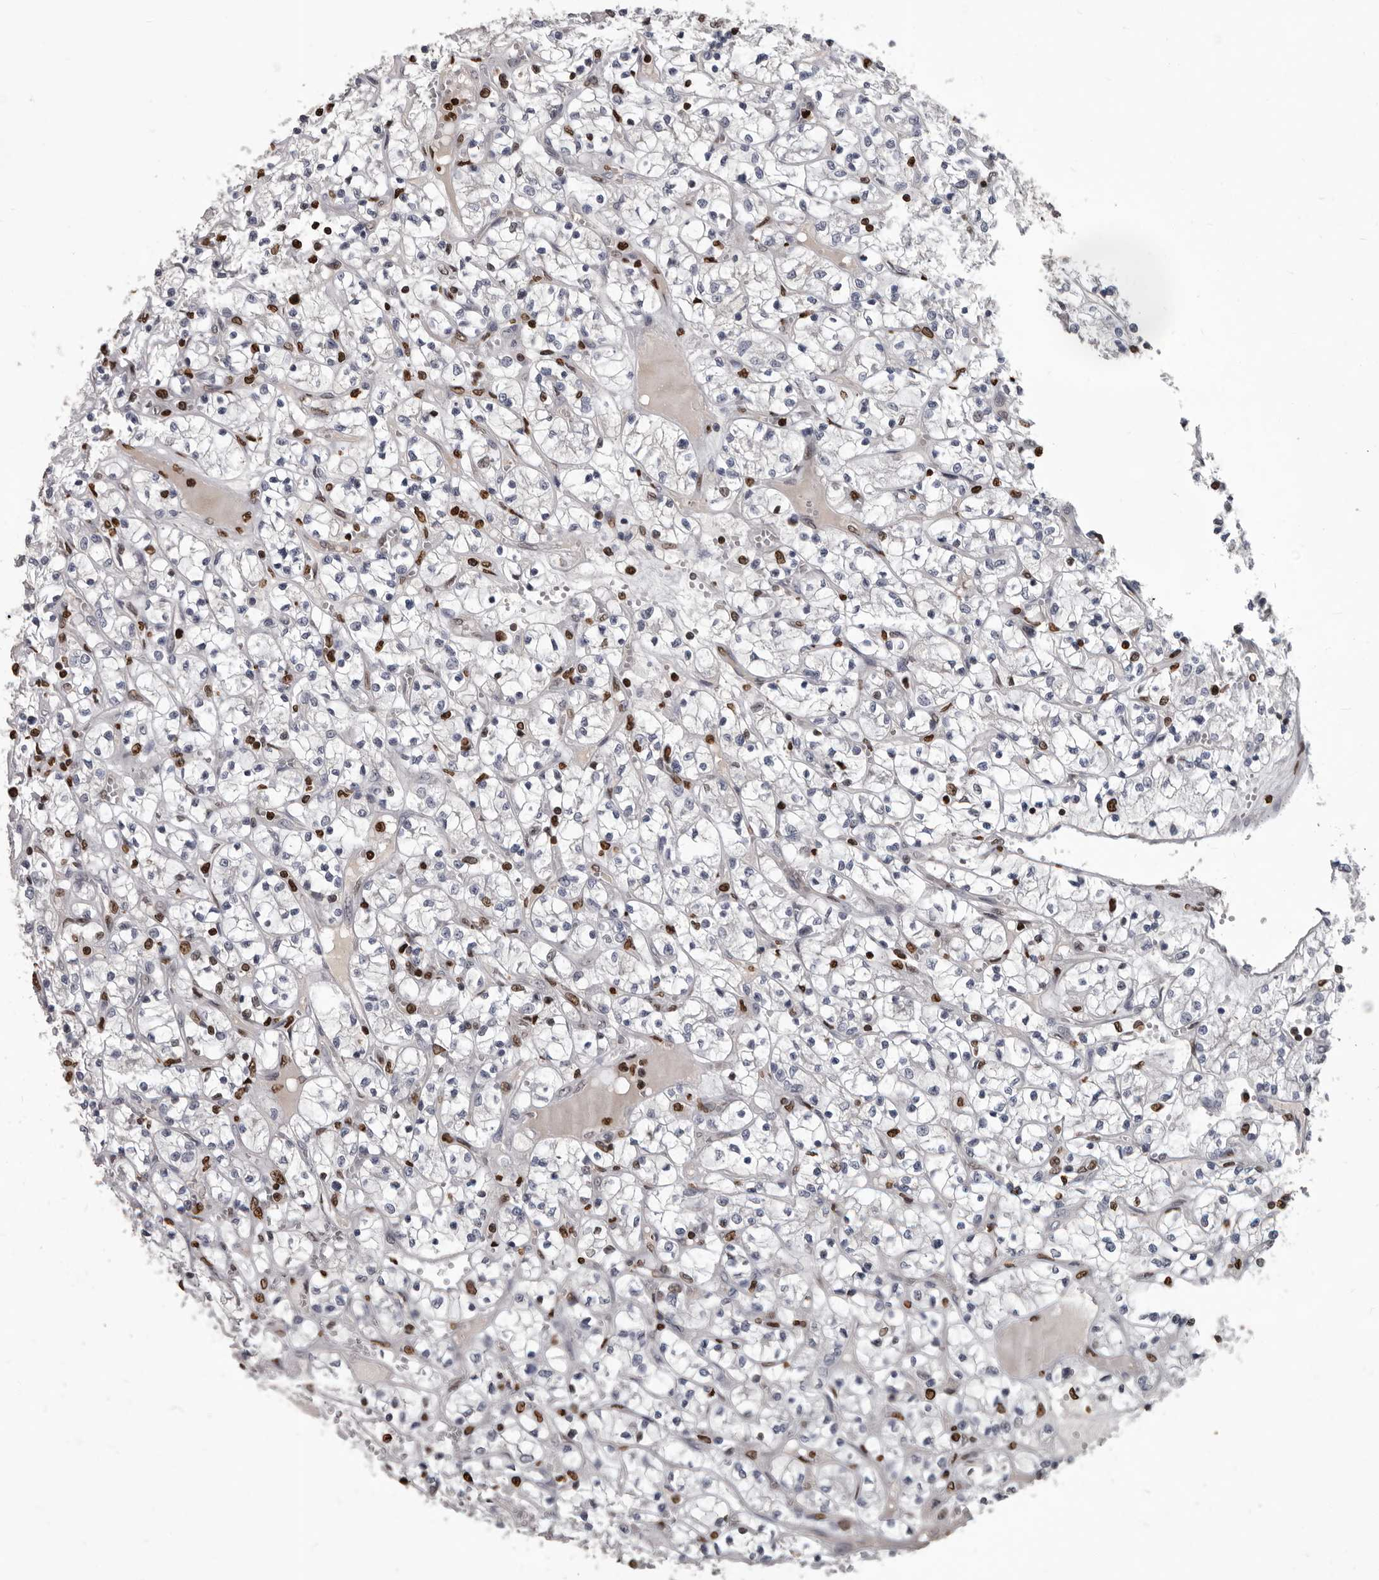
{"staining": {"intensity": "negative", "quantity": "none", "location": "none"}, "tissue": "renal cancer", "cell_type": "Tumor cells", "image_type": "cancer", "snomed": [{"axis": "morphology", "description": "Adenocarcinoma, NOS"}, {"axis": "topography", "description": "Kidney"}], "caption": "IHC photomicrograph of human adenocarcinoma (renal) stained for a protein (brown), which exhibits no positivity in tumor cells. (Brightfield microscopy of DAB immunohistochemistry at high magnification).", "gene": "AHR", "patient": {"sex": "female", "age": 69}}